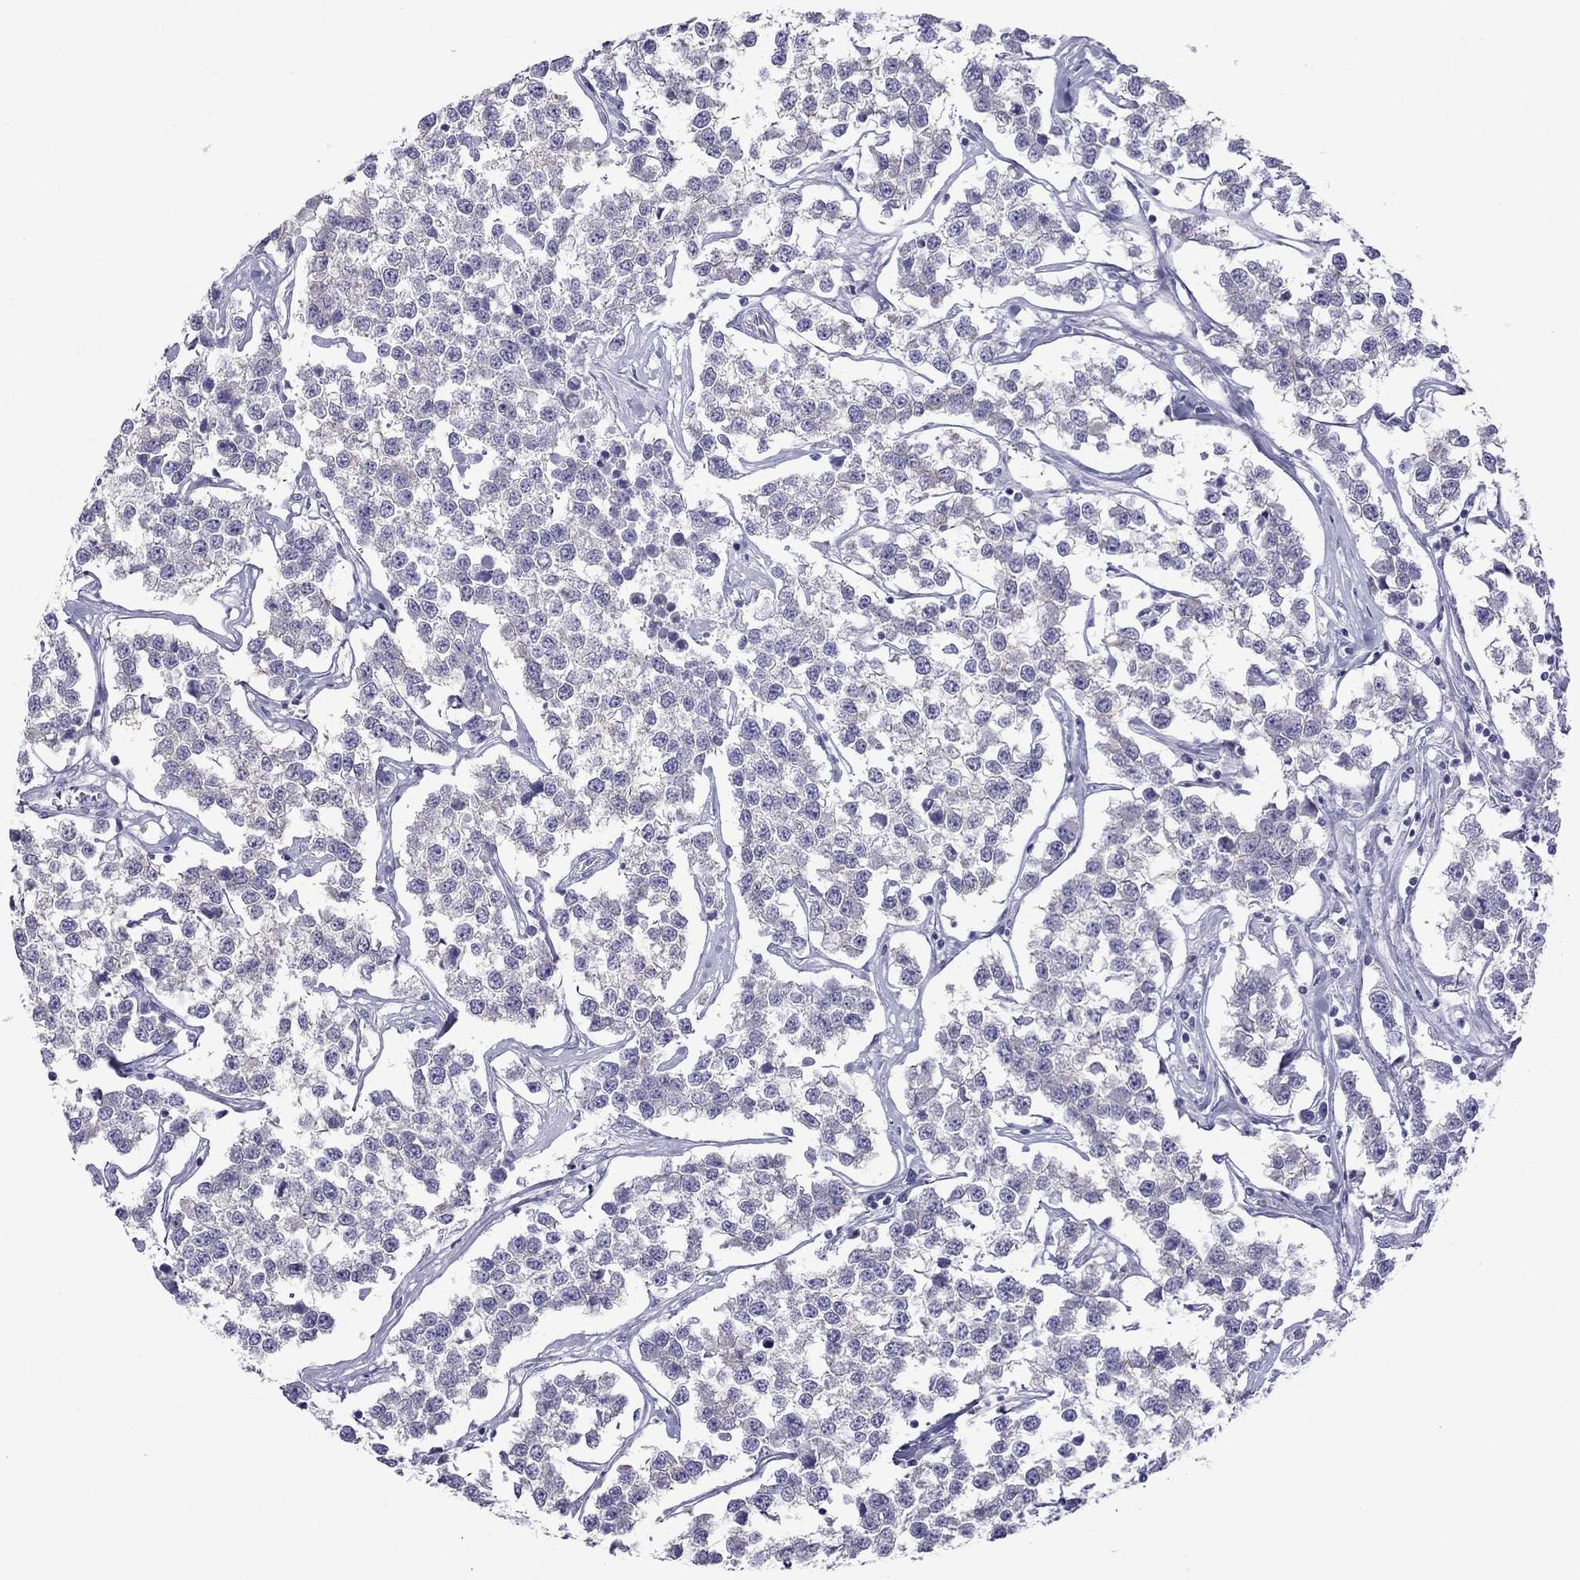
{"staining": {"intensity": "negative", "quantity": "none", "location": "none"}, "tissue": "testis cancer", "cell_type": "Tumor cells", "image_type": "cancer", "snomed": [{"axis": "morphology", "description": "Seminoma, NOS"}, {"axis": "topography", "description": "Testis"}], "caption": "Testis cancer (seminoma) stained for a protein using immunohistochemistry (IHC) displays no expression tumor cells.", "gene": "MYL11", "patient": {"sex": "male", "age": 59}}